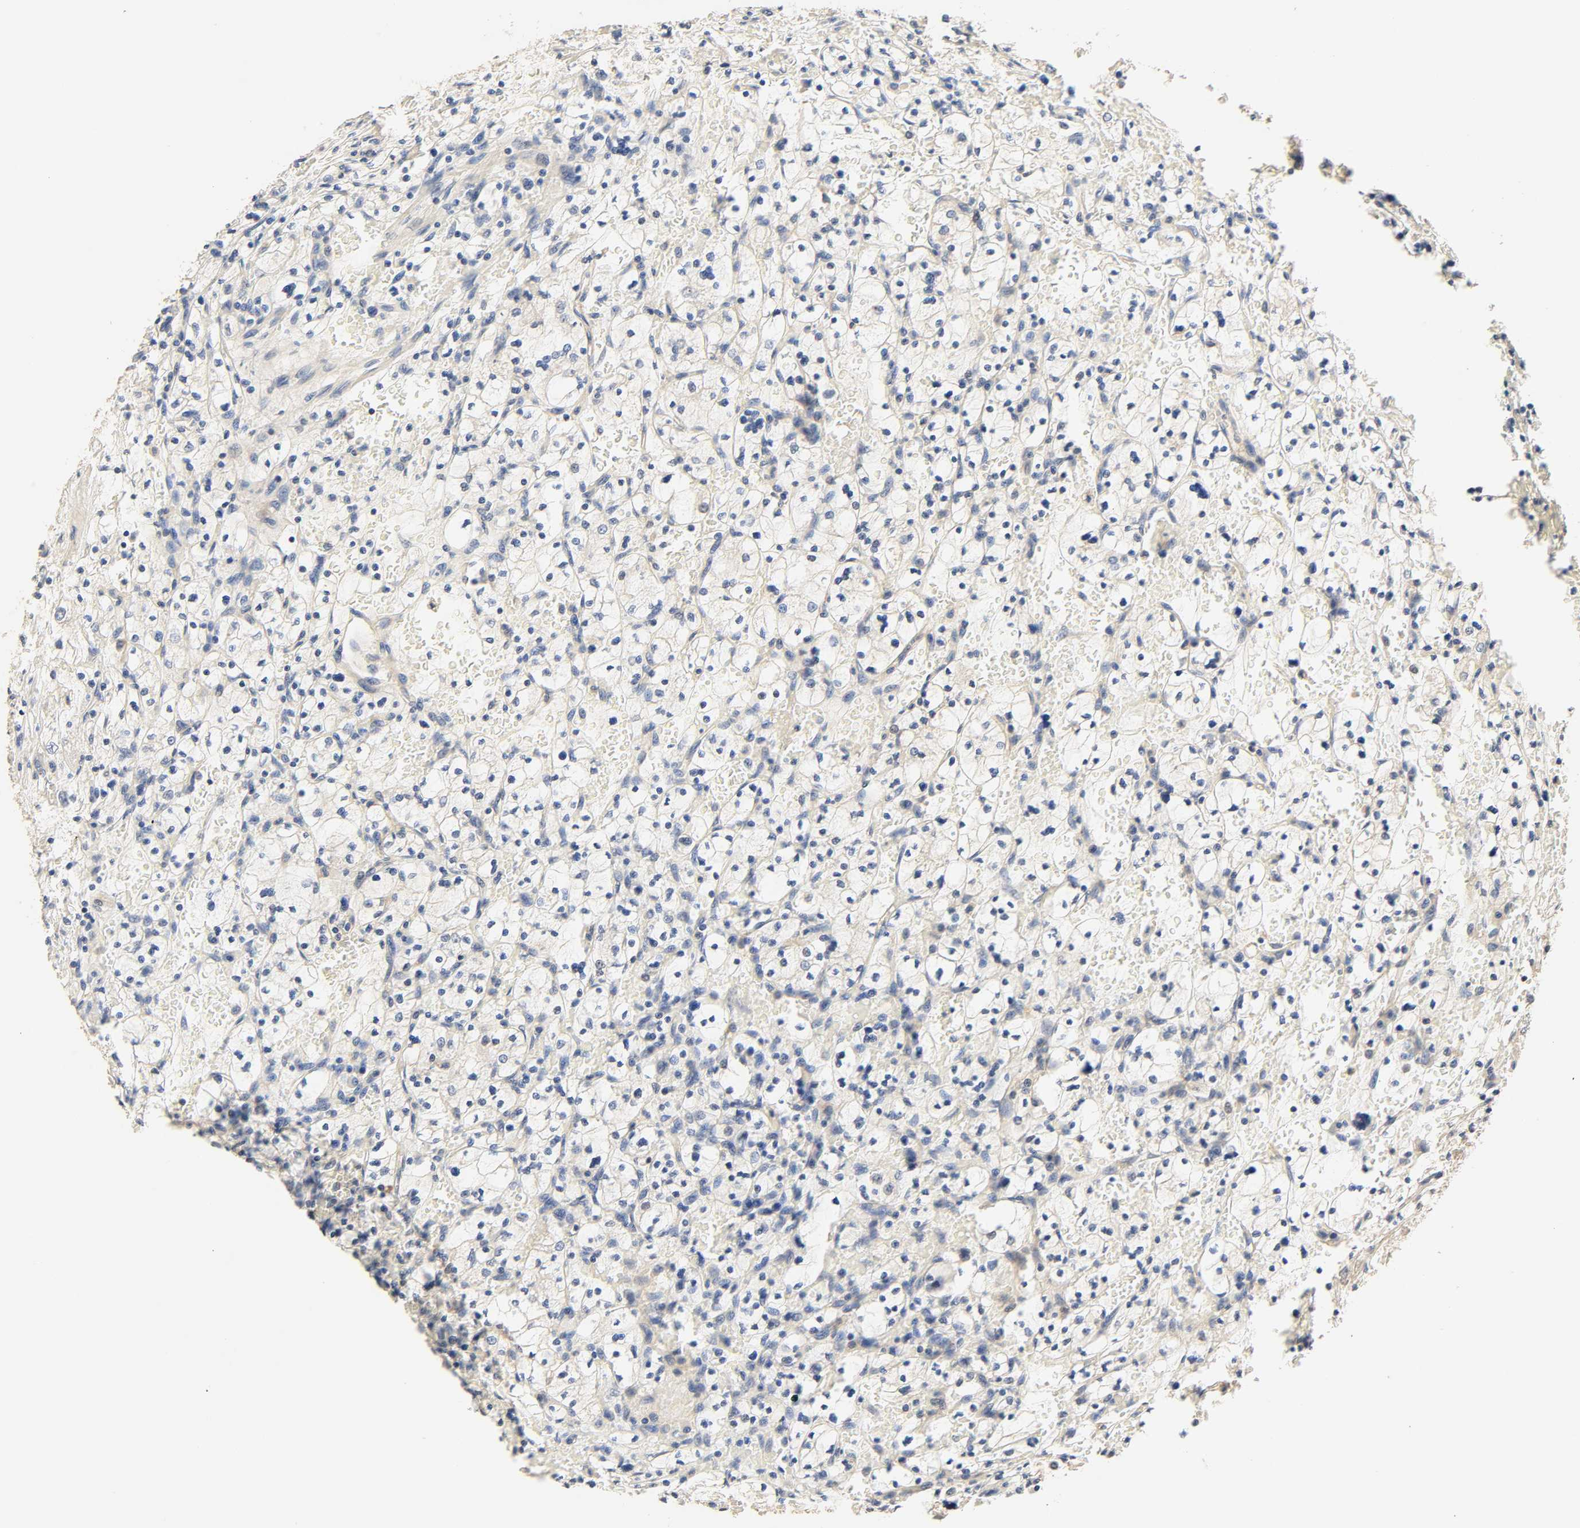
{"staining": {"intensity": "negative", "quantity": "none", "location": "none"}, "tissue": "renal cancer", "cell_type": "Tumor cells", "image_type": "cancer", "snomed": [{"axis": "morphology", "description": "Adenocarcinoma, NOS"}, {"axis": "topography", "description": "Kidney"}], "caption": "A photomicrograph of human adenocarcinoma (renal) is negative for staining in tumor cells.", "gene": "CACNA1G", "patient": {"sex": "female", "age": 83}}